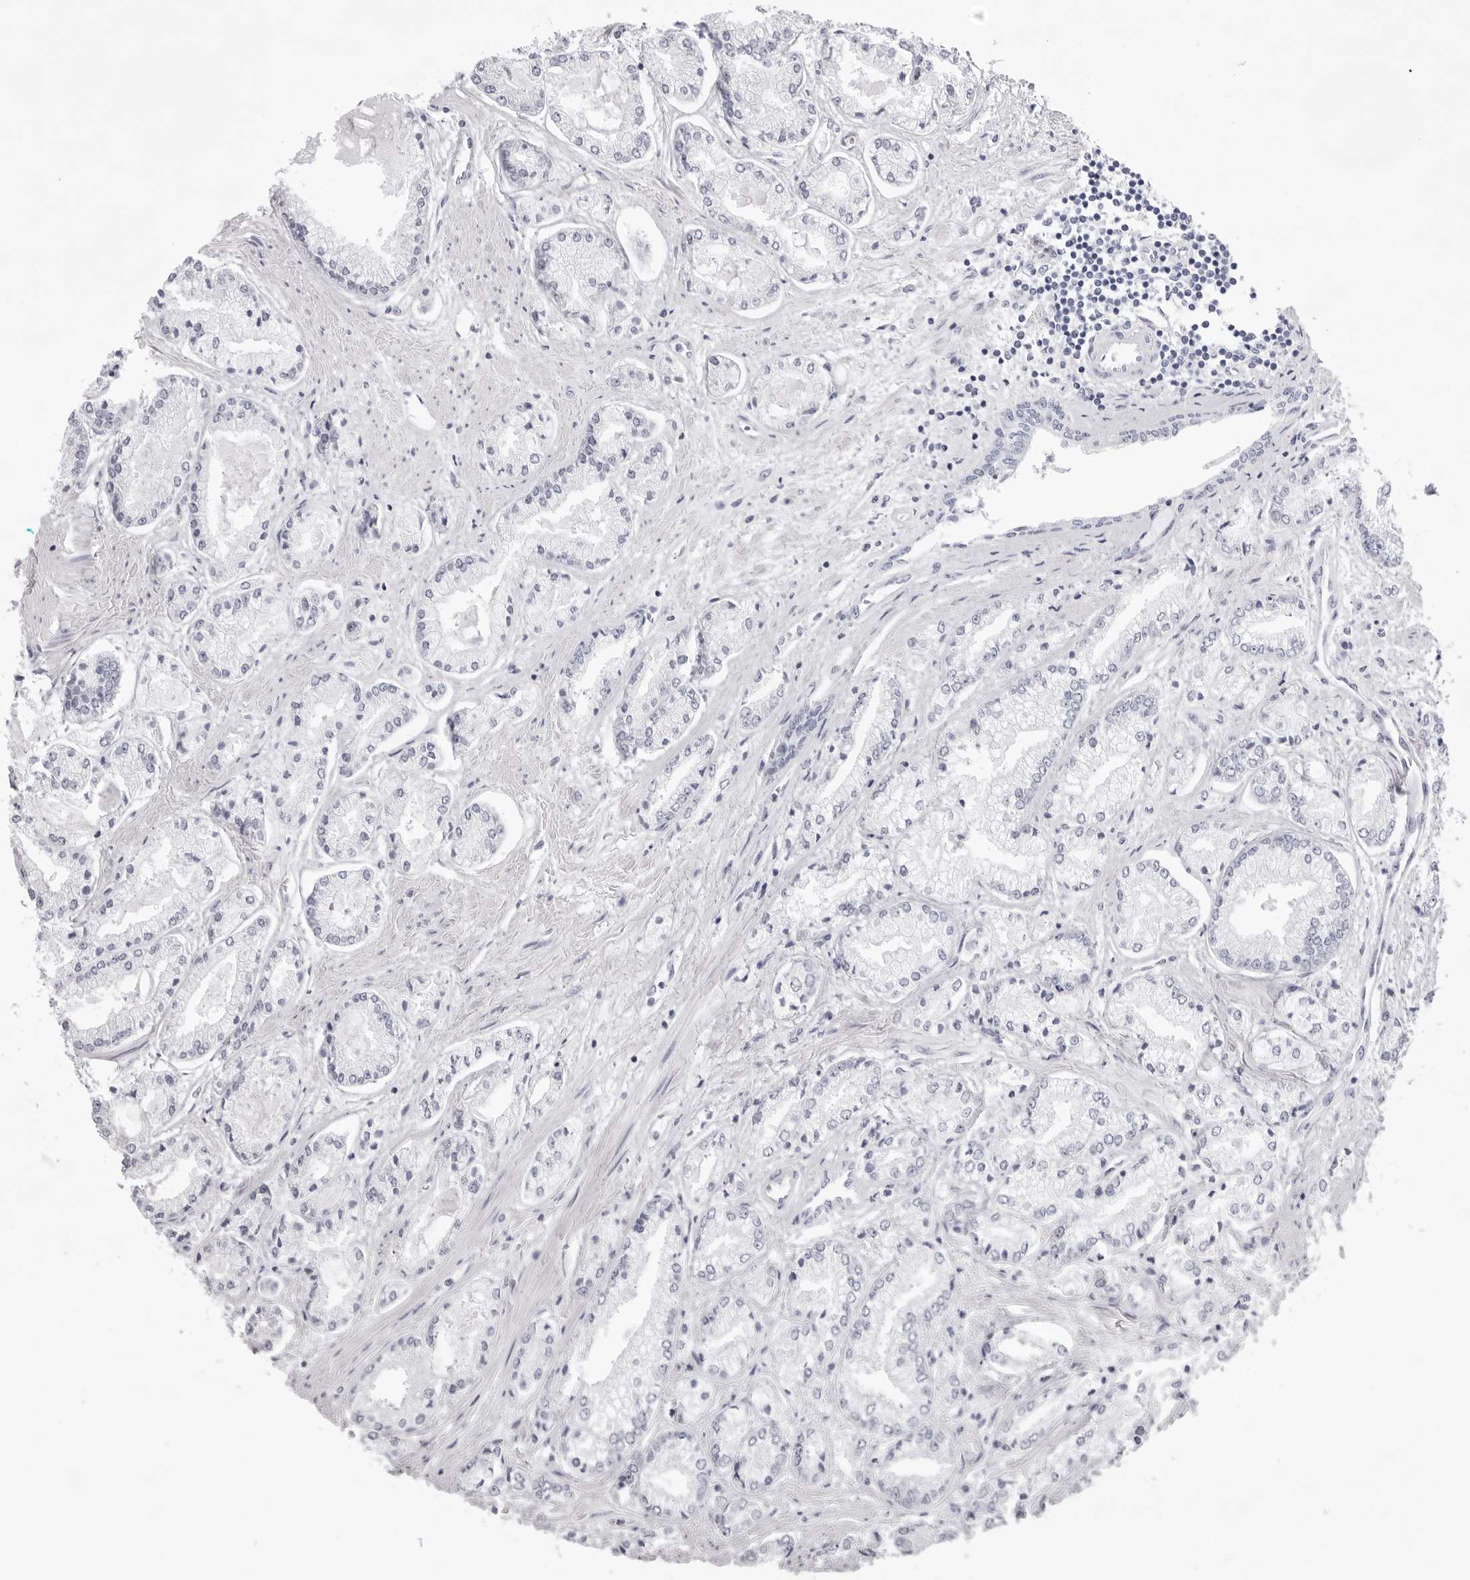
{"staining": {"intensity": "negative", "quantity": "none", "location": "none"}, "tissue": "prostate cancer", "cell_type": "Tumor cells", "image_type": "cancer", "snomed": [{"axis": "morphology", "description": "Adenocarcinoma, Low grade"}, {"axis": "topography", "description": "Prostate"}], "caption": "This is a photomicrograph of immunohistochemistry (IHC) staining of adenocarcinoma (low-grade) (prostate), which shows no positivity in tumor cells.", "gene": "SMIM2", "patient": {"sex": "male", "age": 52}}